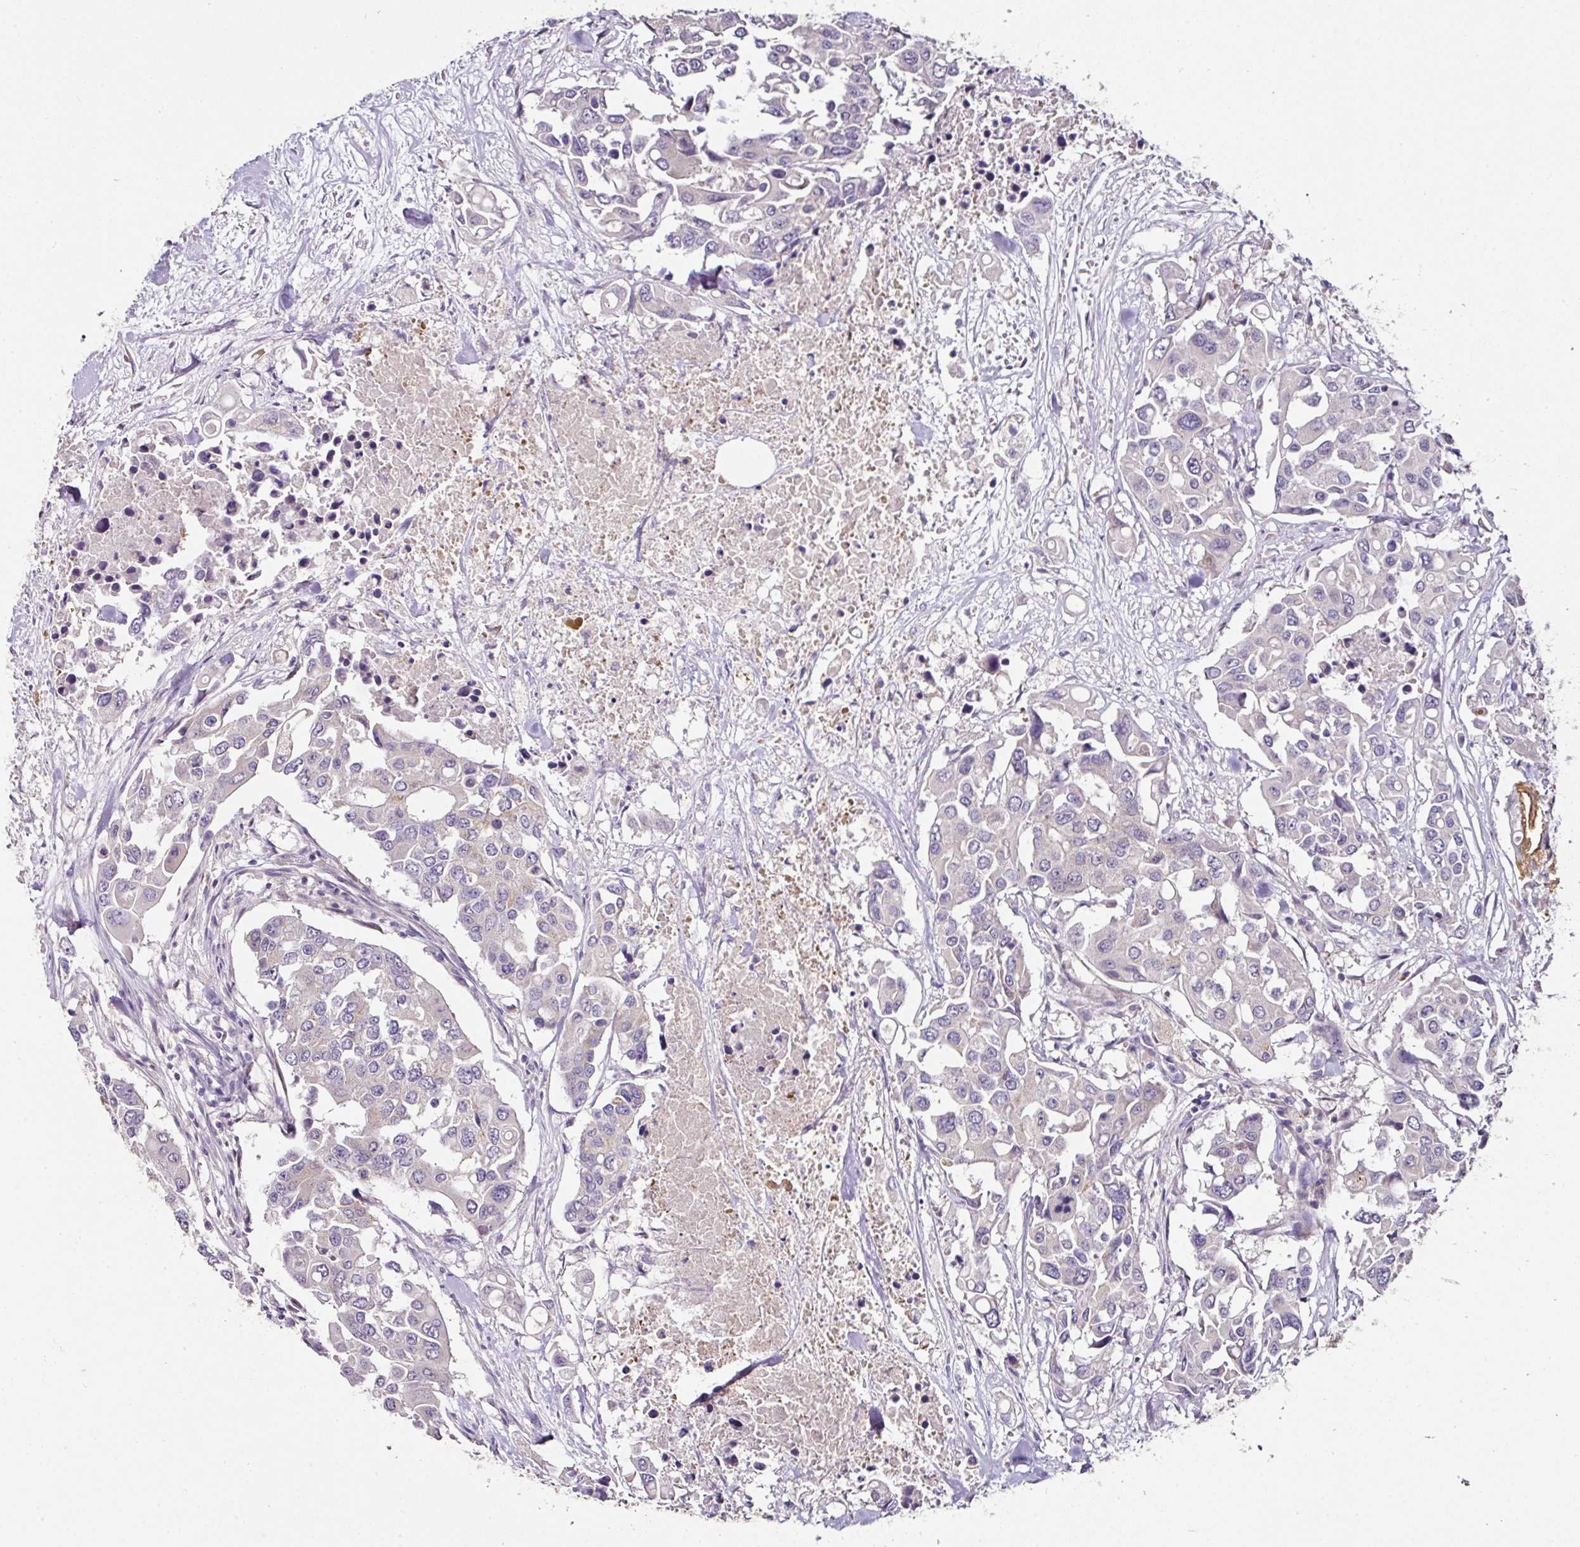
{"staining": {"intensity": "negative", "quantity": "none", "location": "none"}, "tissue": "colorectal cancer", "cell_type": "Tumor cells", "image_type": "cancer", "snomed": [{"axis": "morphology", "description": "Adenocarcinoma, NOS"}, {"axis": "topography", "description": "Colon"}], "caption": "Immunohistochemistry micrograph of colorectal cancer (adenocarcinoma) stained for a protein (brown), which displays no staining in tumor cells.", "gene": "SKIC2", "patient": {"sex": "male", "age": 77}}